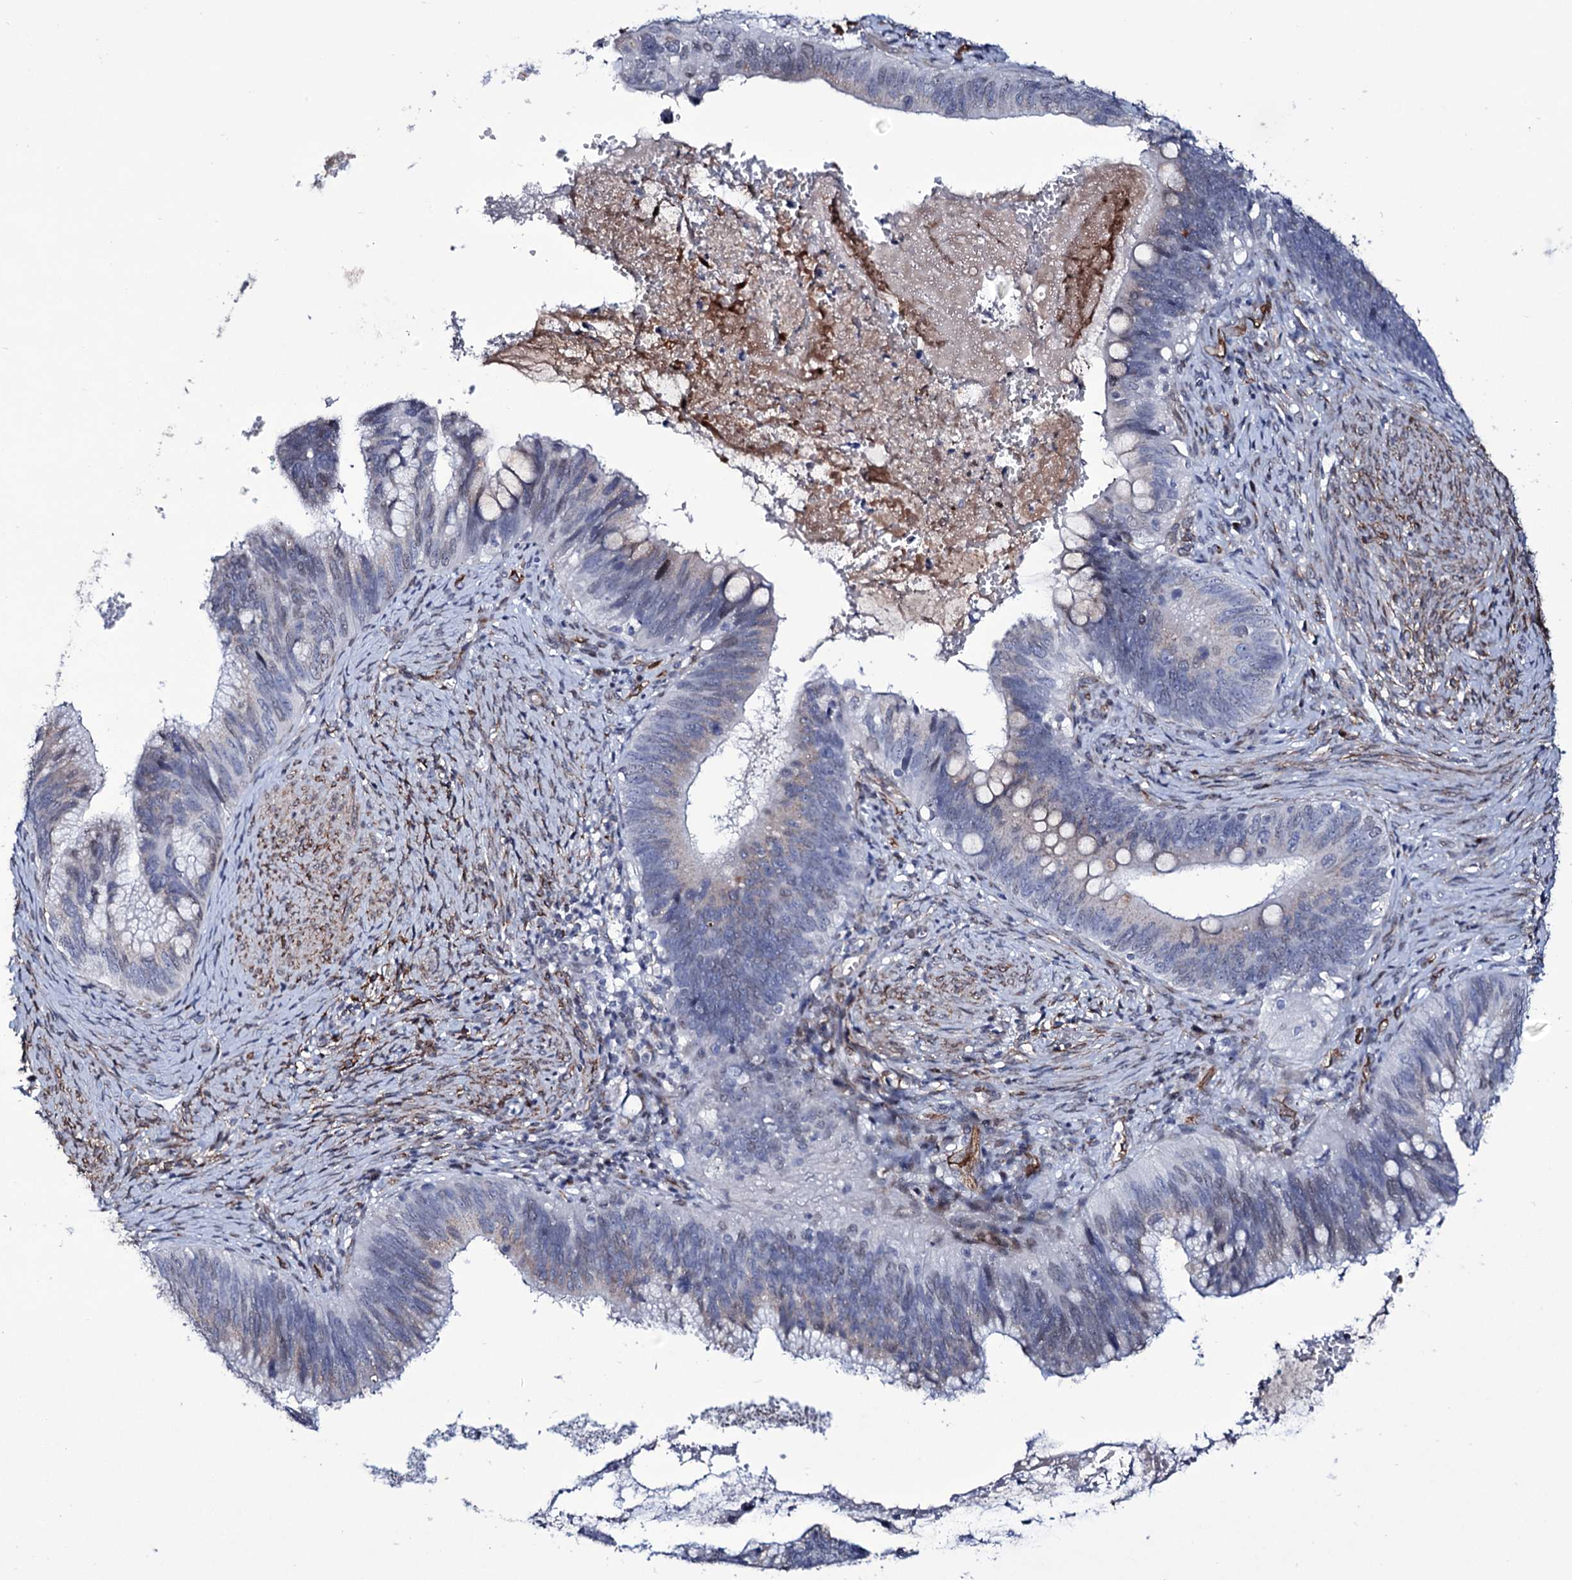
{"staining": {"intensity": "moderate", "quantity": "<25%", "location": "cytoplasmic/membranous"}, "tissue": "cervical cancer", "cell_type": "Tumor cells", "image_type": "cancer", "snomed": [{"axis": "morphology", "description": "Adenocarcinoma, NOS"}, {"axis": "topography", "description": "Cervix"}], "caption": "Human cervical cancer (adenocarcinoma) stained with a protein marker displays moderate staining in tumor cells.", "gene": "ZC3H12C", "patient": {"sex": "female", "age": 42}}